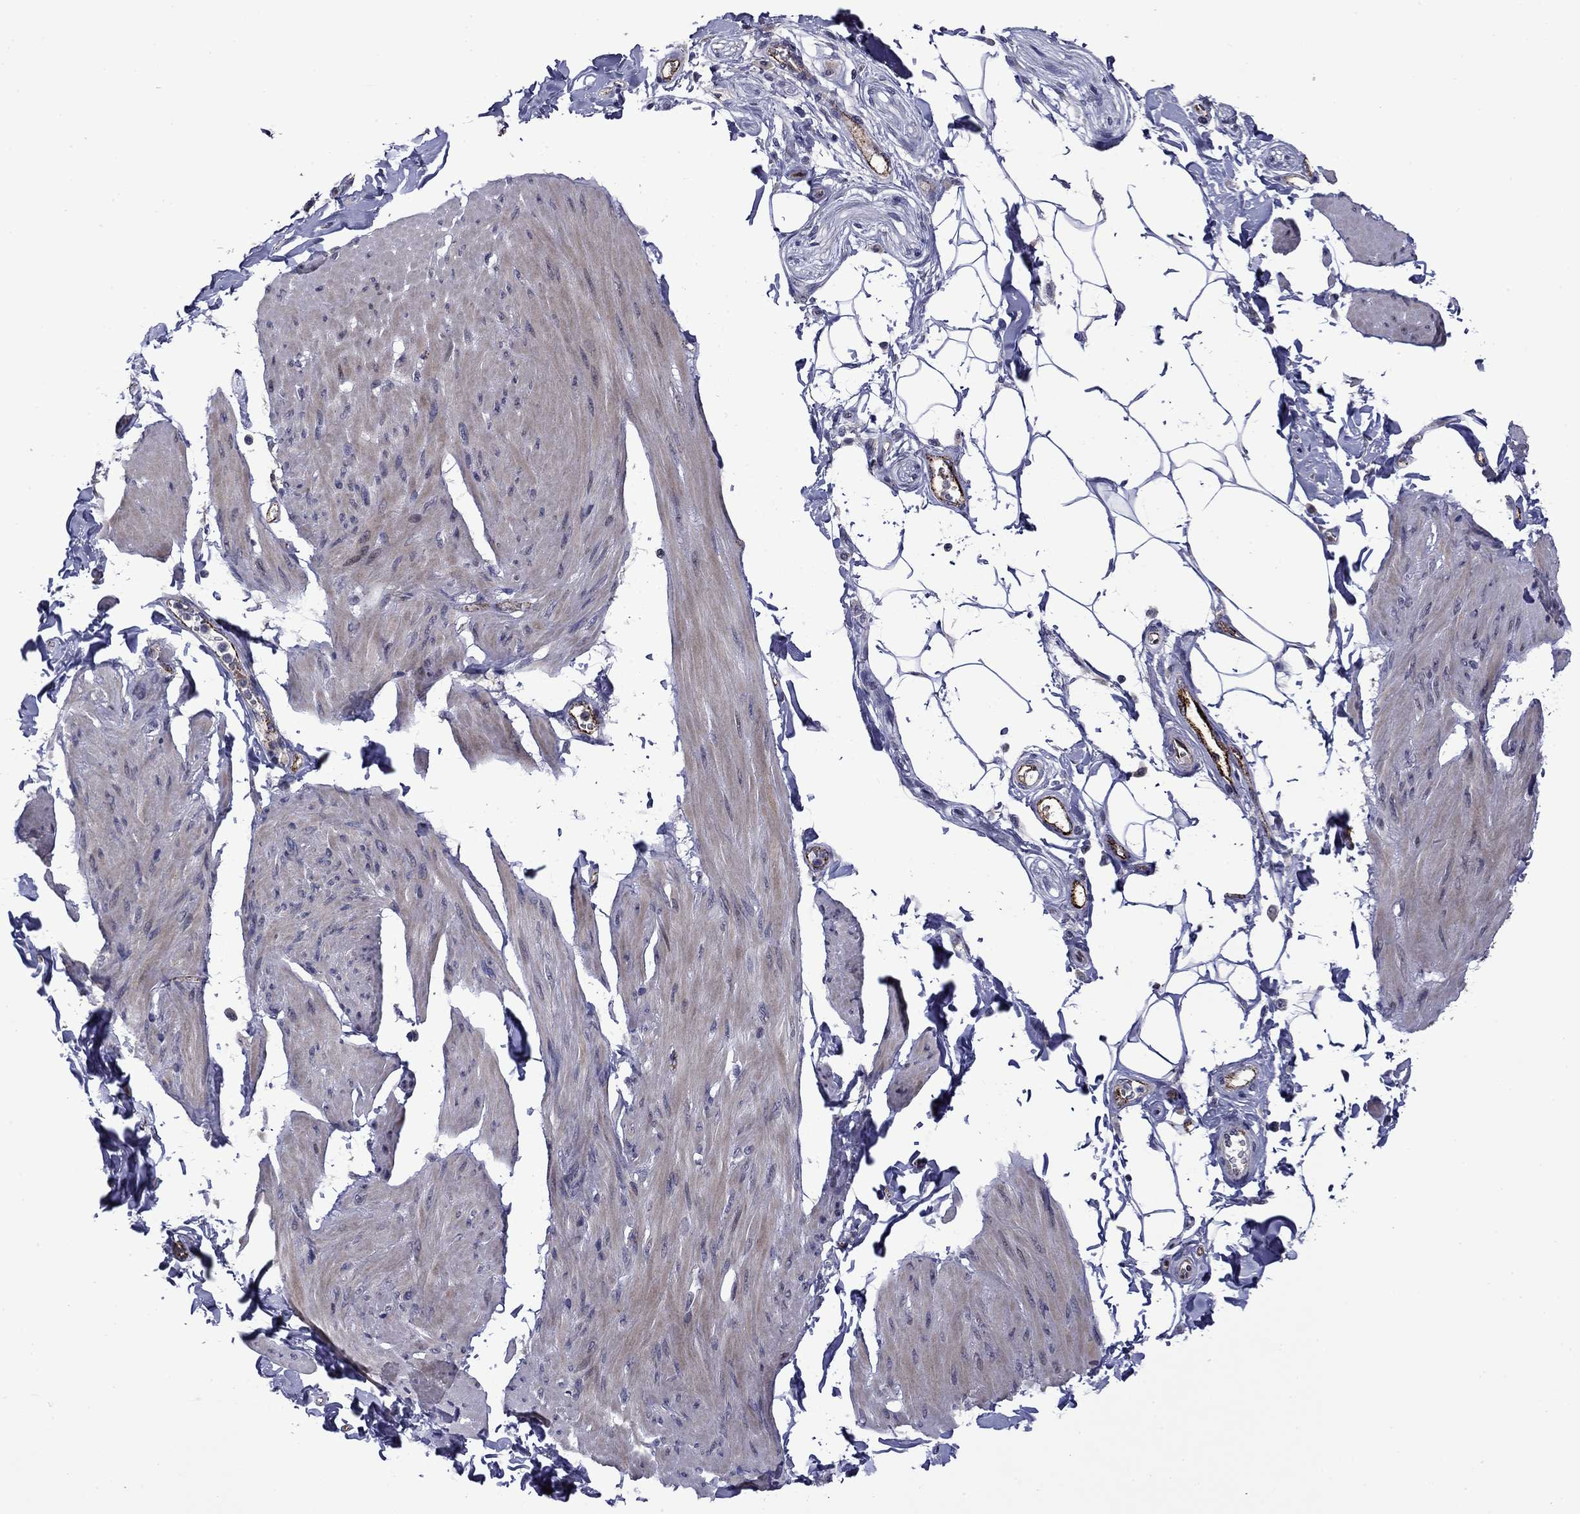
{"staining": {"intensity": "negative", "quantity": "none", "location": "none"}, "tissue": "smooth muscle", "cell_type": "Smooth muscle cells", "image_type": "normal", "snomed": [{"axis": "morphology", "description": "Normal tissue, NOS"}, {"axis": "topography", "description": "Adipose tissue"}, {"axis": "topography", "description": "Smooth muscle"}, {"axis": "topography", "description": "Peripheral nerve tissue"}], "caption": "Photomicrograph shows no significant protein staining in smooth muscle cells of unremarkable smooth muscle.", "gene": "SLITRK1", "patient": {"sex": "male", "age": 83}}